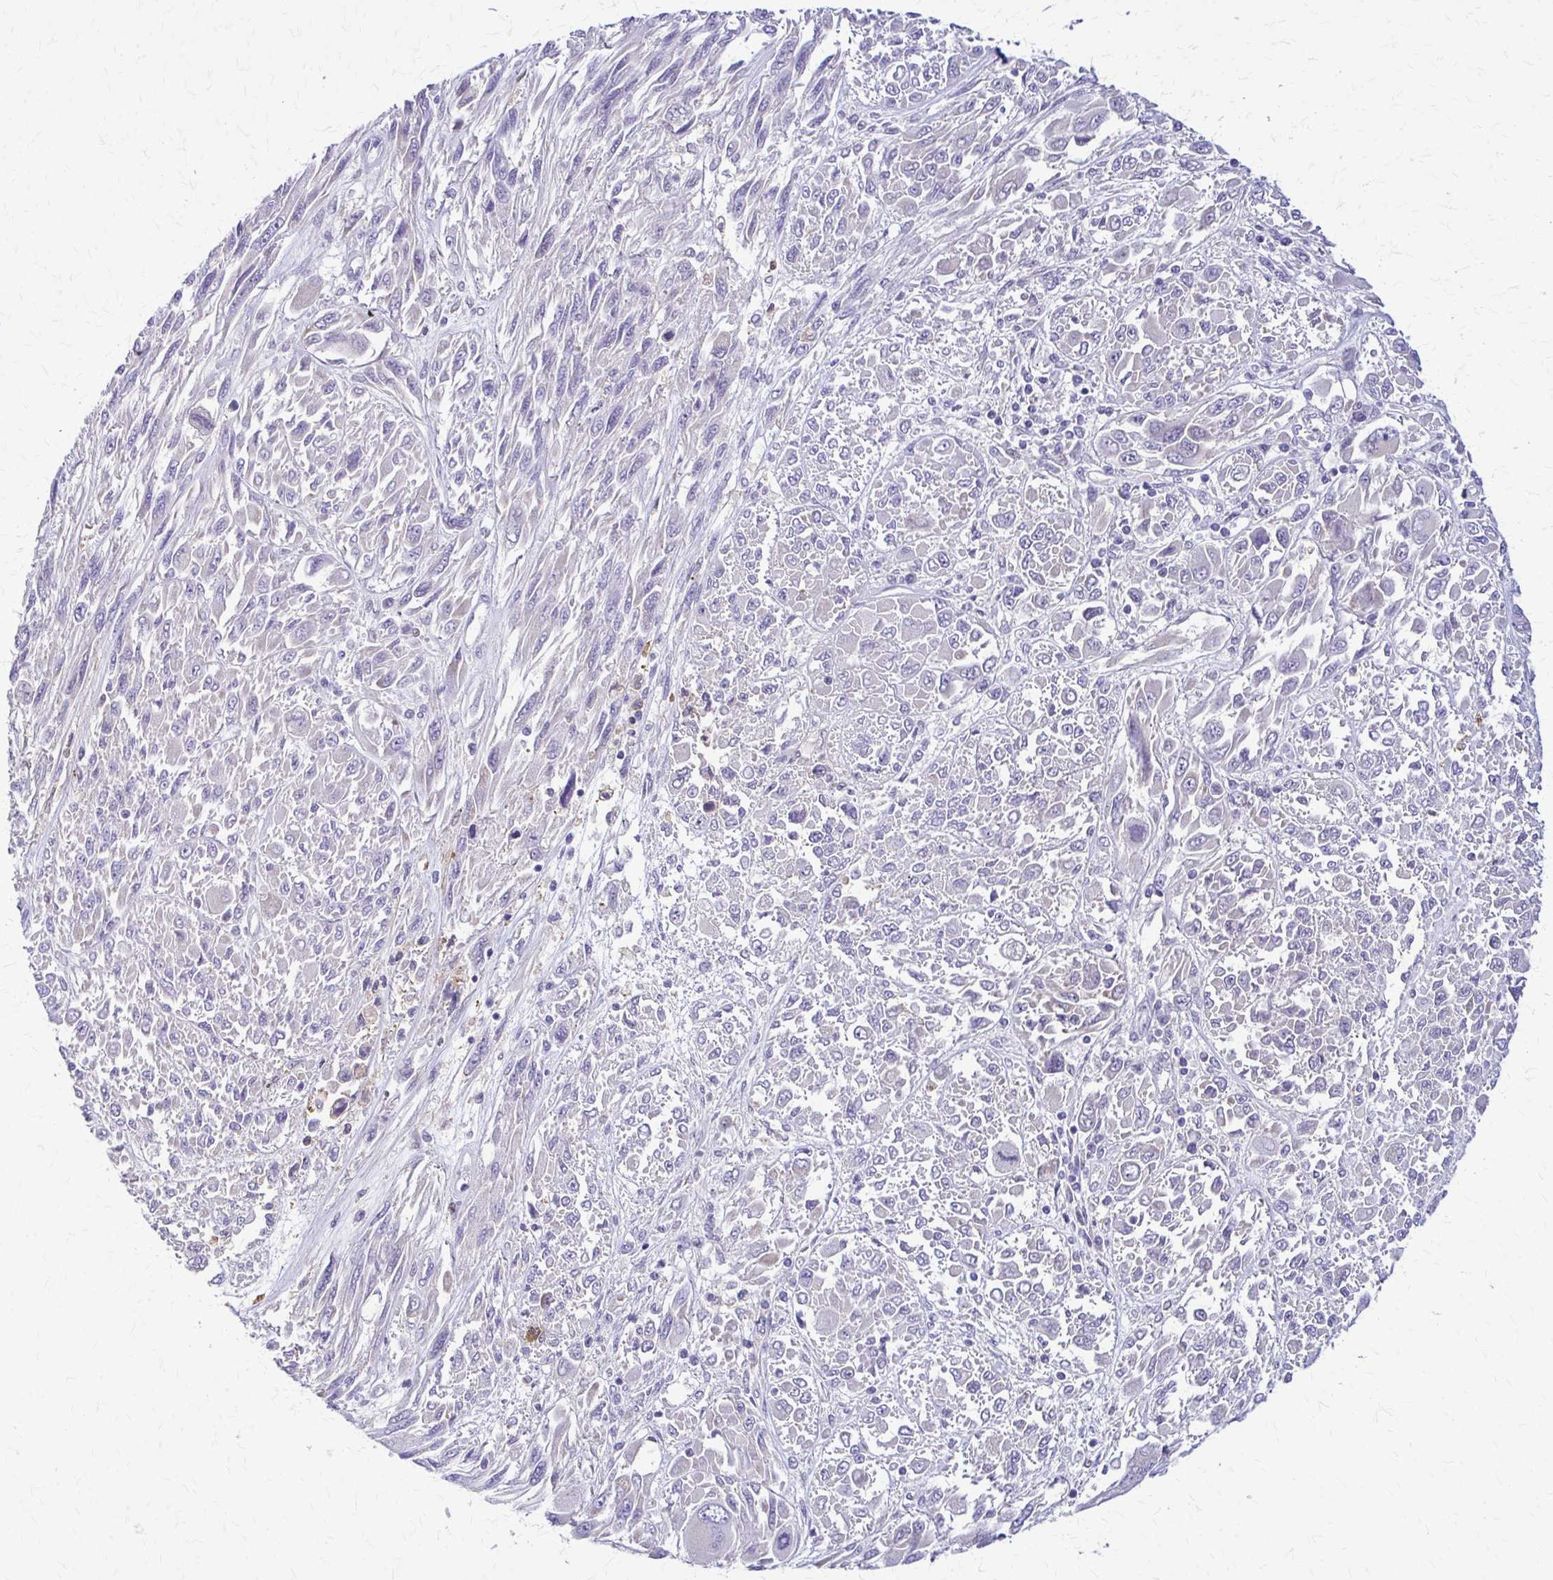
{"staining": {"intensity": "negative", "quantity": "none", "location": "none"}, "tissue": "melanoma", "cell_type": "Tumor cells", "image_type": "cancer", "snomed": [{"axis": "morphology", "description": "Malignant melanoma, NOS"}, {"axis": "topography", "description": "Skin"}], "caption": "DAB (3,3'-diaminobenzidine) immunohistochemical staining of human malignant melanoma displays no significant expression in tumor cells.", "gene": "SAMD13", "patient": {"sex": "female", "age": 91}}